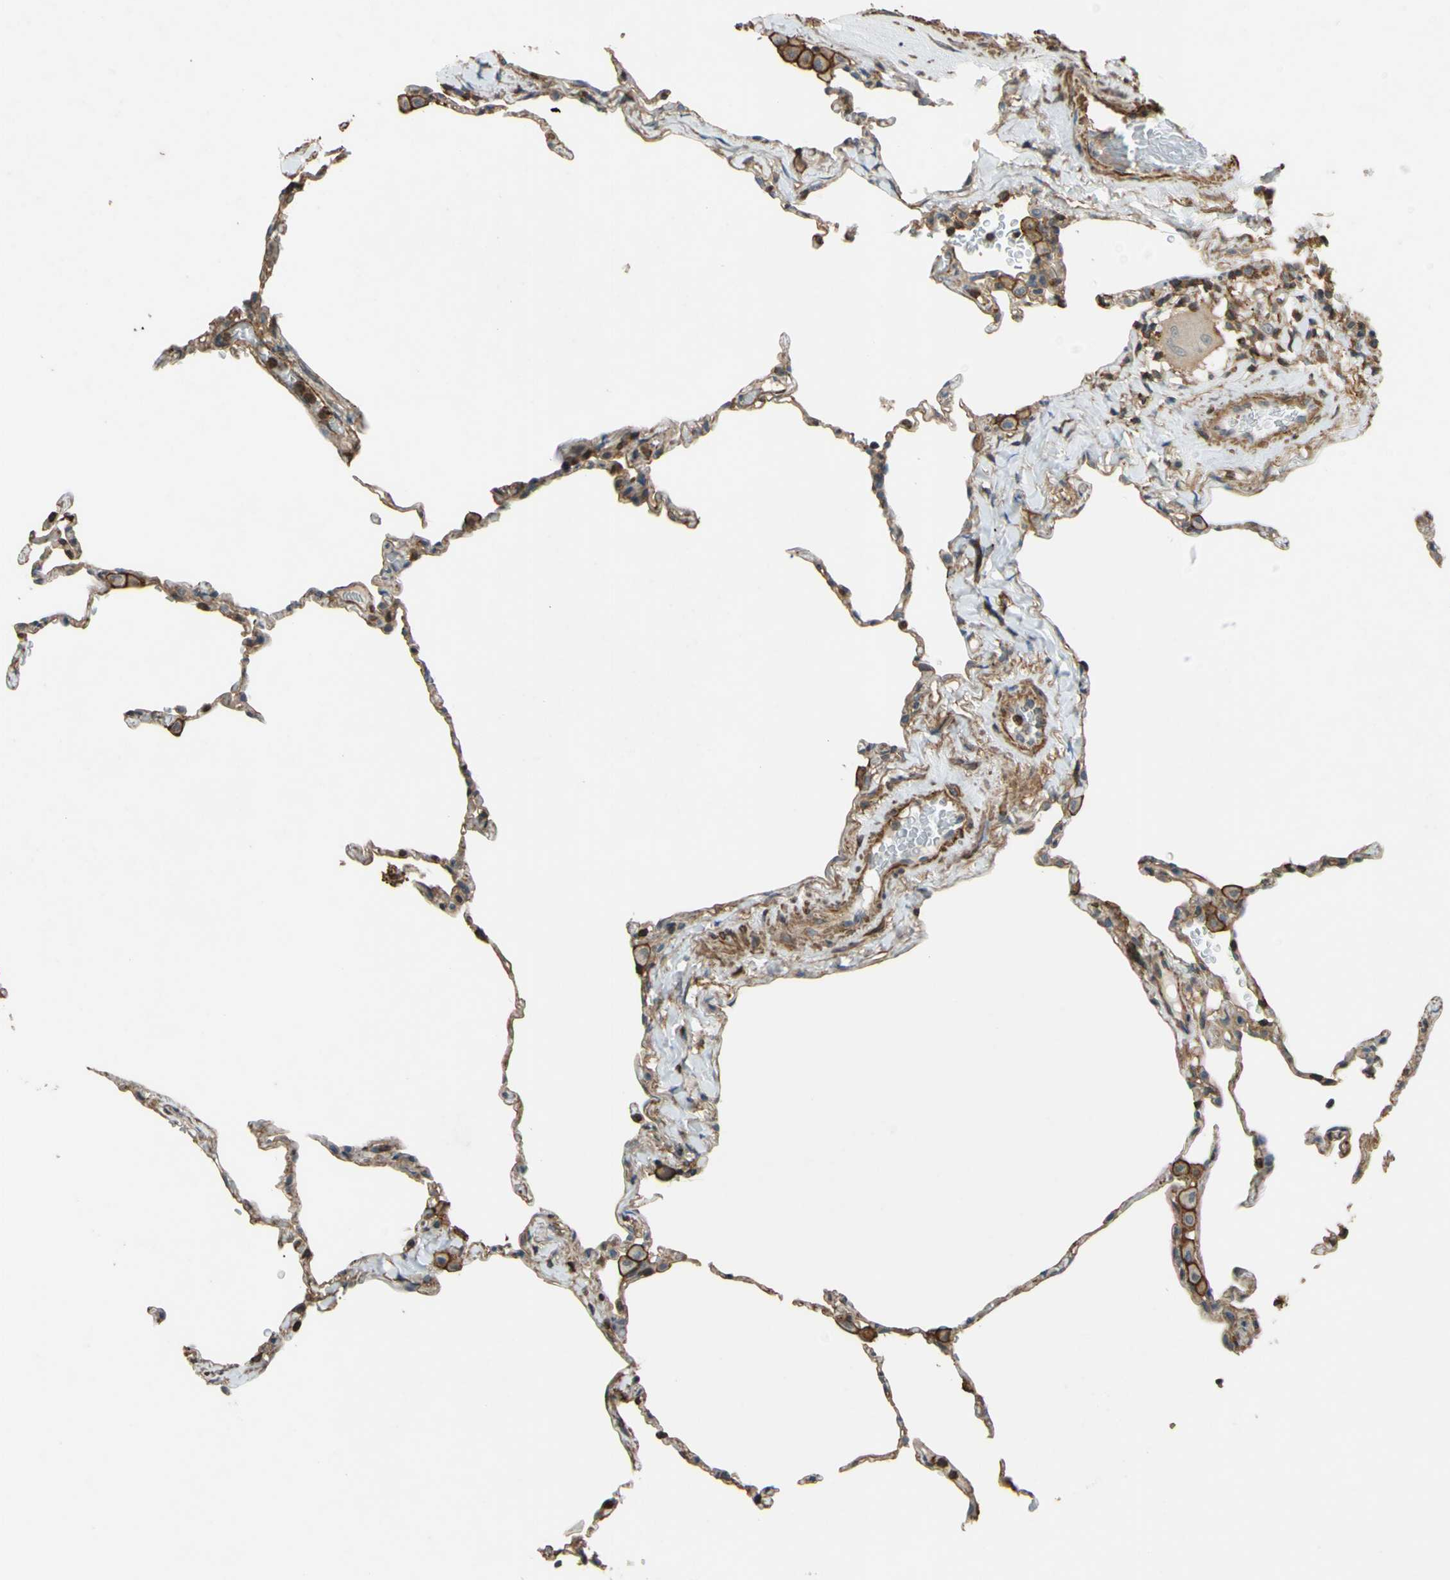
{"staining": {"intensity": "weak", "quantity": ">75%", "location": "cytoplasmic/membranous"}, "tissue": "lung", "cell_type": "Alveolar cells", "image_type": "normal", "snomed": [{"axis": "morphology", "description": "Normal tissue, NOS"}, {"axis": "topography", "description": "Lung"}], "caption": "This is an image of immunohistochemistry staining of unremarkable lung, which shows weak staining in the cytoplasmic/membranous of alveolar cells.", "gene": "ADD3", "patient": {"sex": "male", "age": 59}}